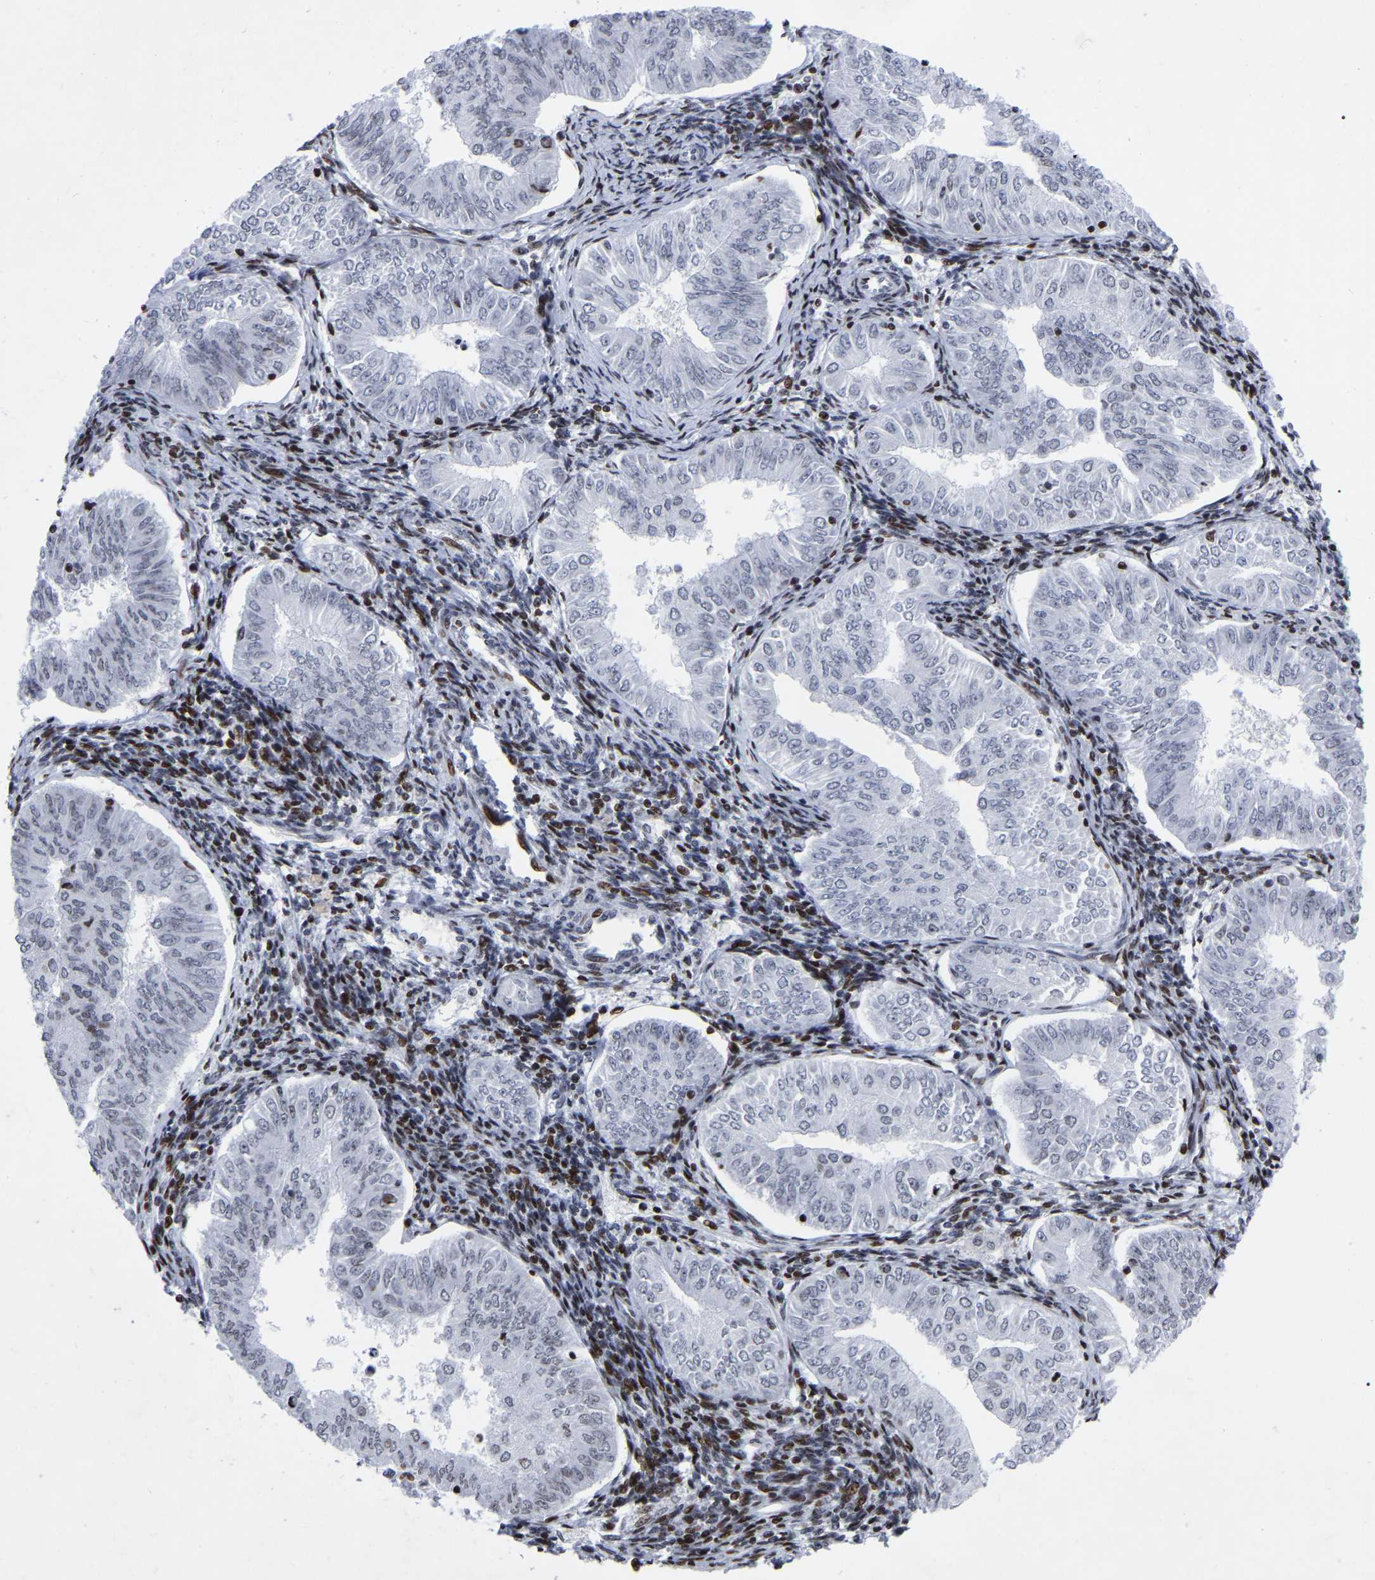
{"staining": {"intensity": "negative", "quantity": "none", "location": "none"}, "tissue": "endometrial cancer", "cell_type": "Tumor cells", "image_type": "cancer", "snomed": [{"axis": "morphology", "description": "Normal tissue, NOS"}, {"axis": "morphology", "description": "Adenocarcinoma, NOS"}, {"axis": "topography", "description": "Endometrium"}], "caption": "There is no significant positivity in tumor cells of endometrial cancer (adenocarcinoma).", "gene": "PRCC", "patient": {"sex": "female", "age": 53}}